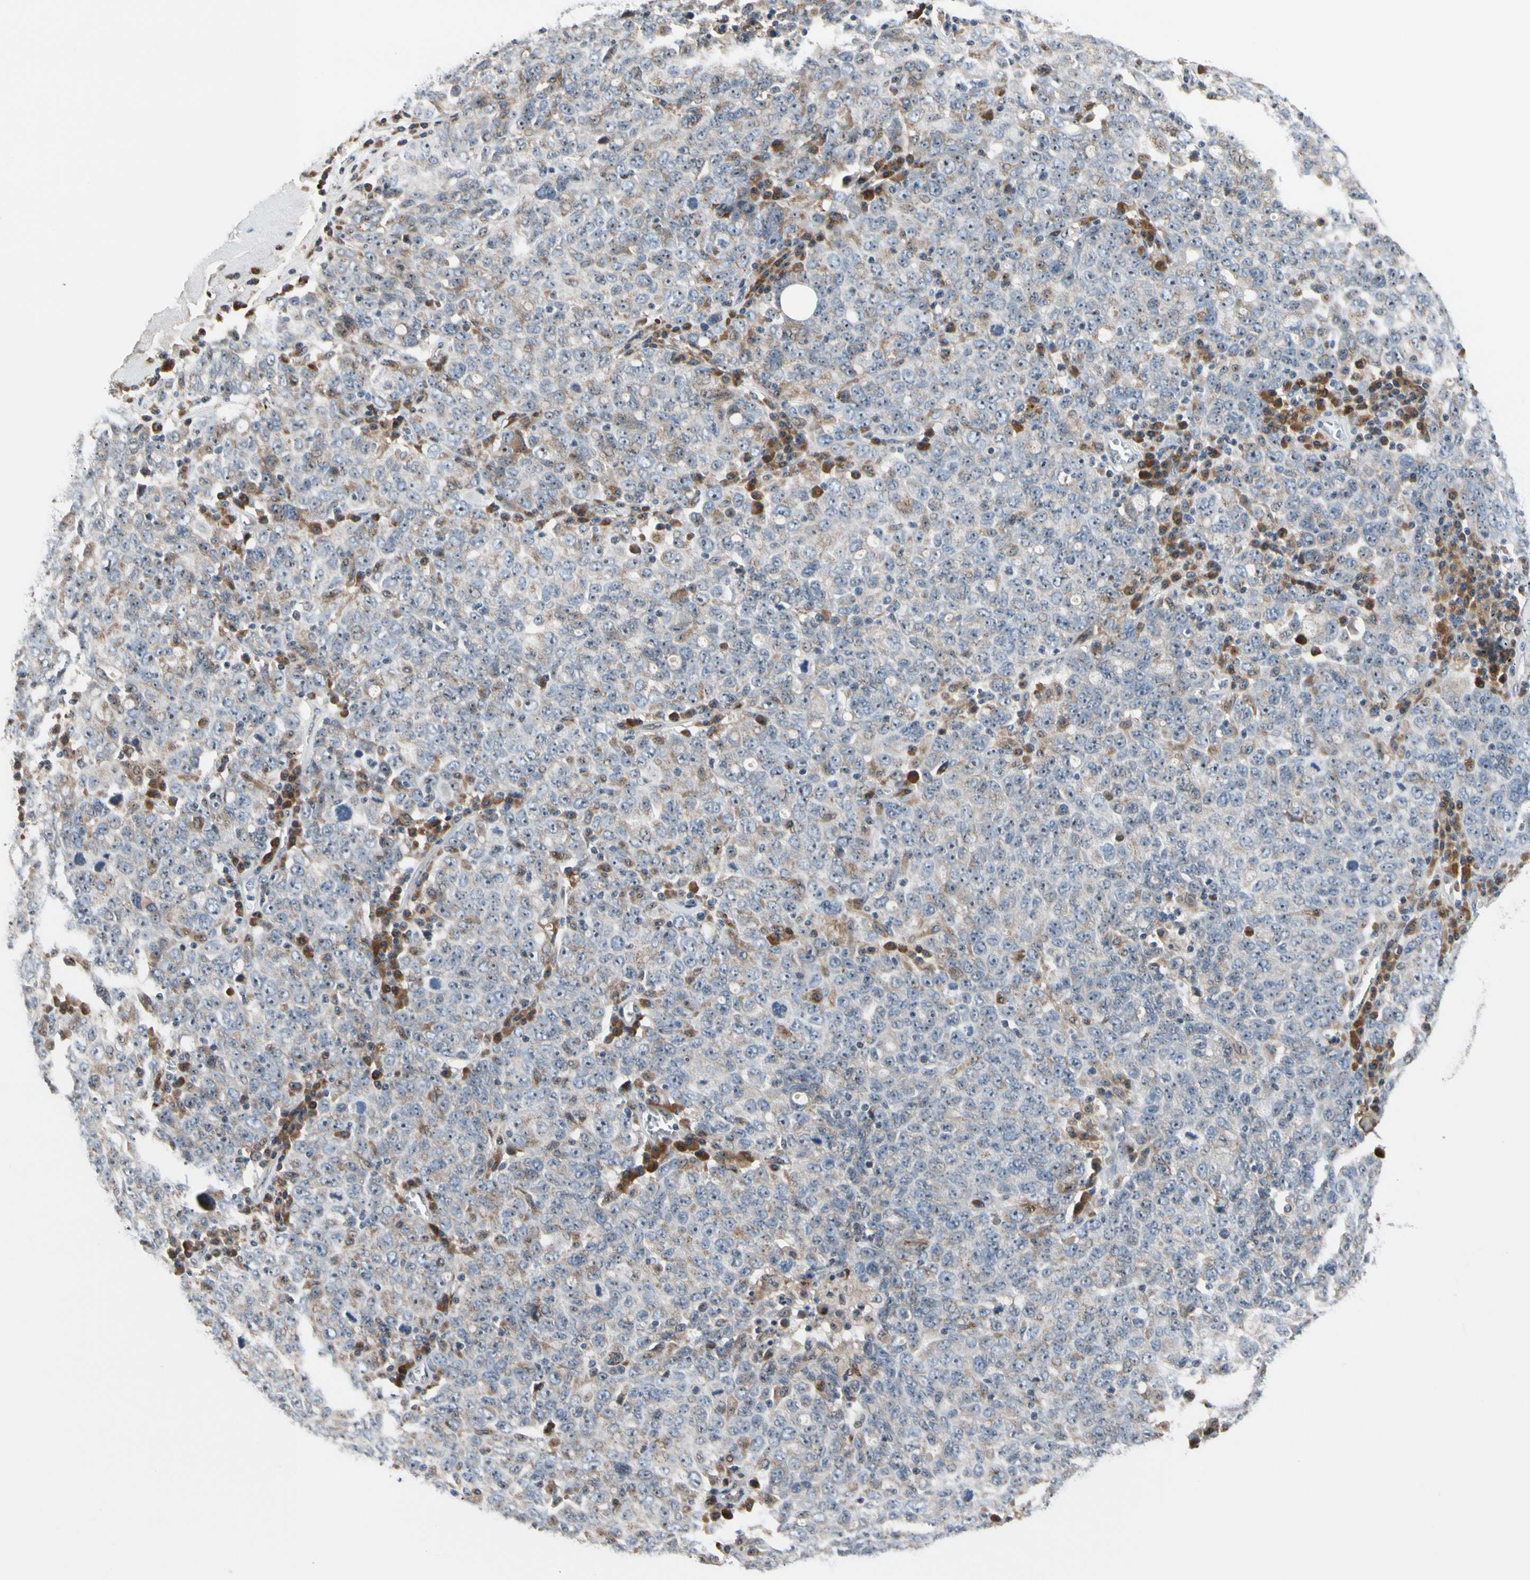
{"staining": {"intensity": "weak", "quantity": ">75%", "location": "cytoplasmic/membranous"}, "tissue": "ovarian cancer", "cell_type": "Tumor cells", "image_type": "cancer", "snomed": [{"axis": "morphology", "description": "Carcinoma, endometroid"}, {"axis": "topography", "description": "Ovary"}], "caption": "Weak cytoplasmic/membranous protein positivity is identified in approximately >75% of tumor cells in ovarian cancer (endometroid carcinoma).", "gene": "TMED7", "patient": {"sex": "female", "age": 62}}